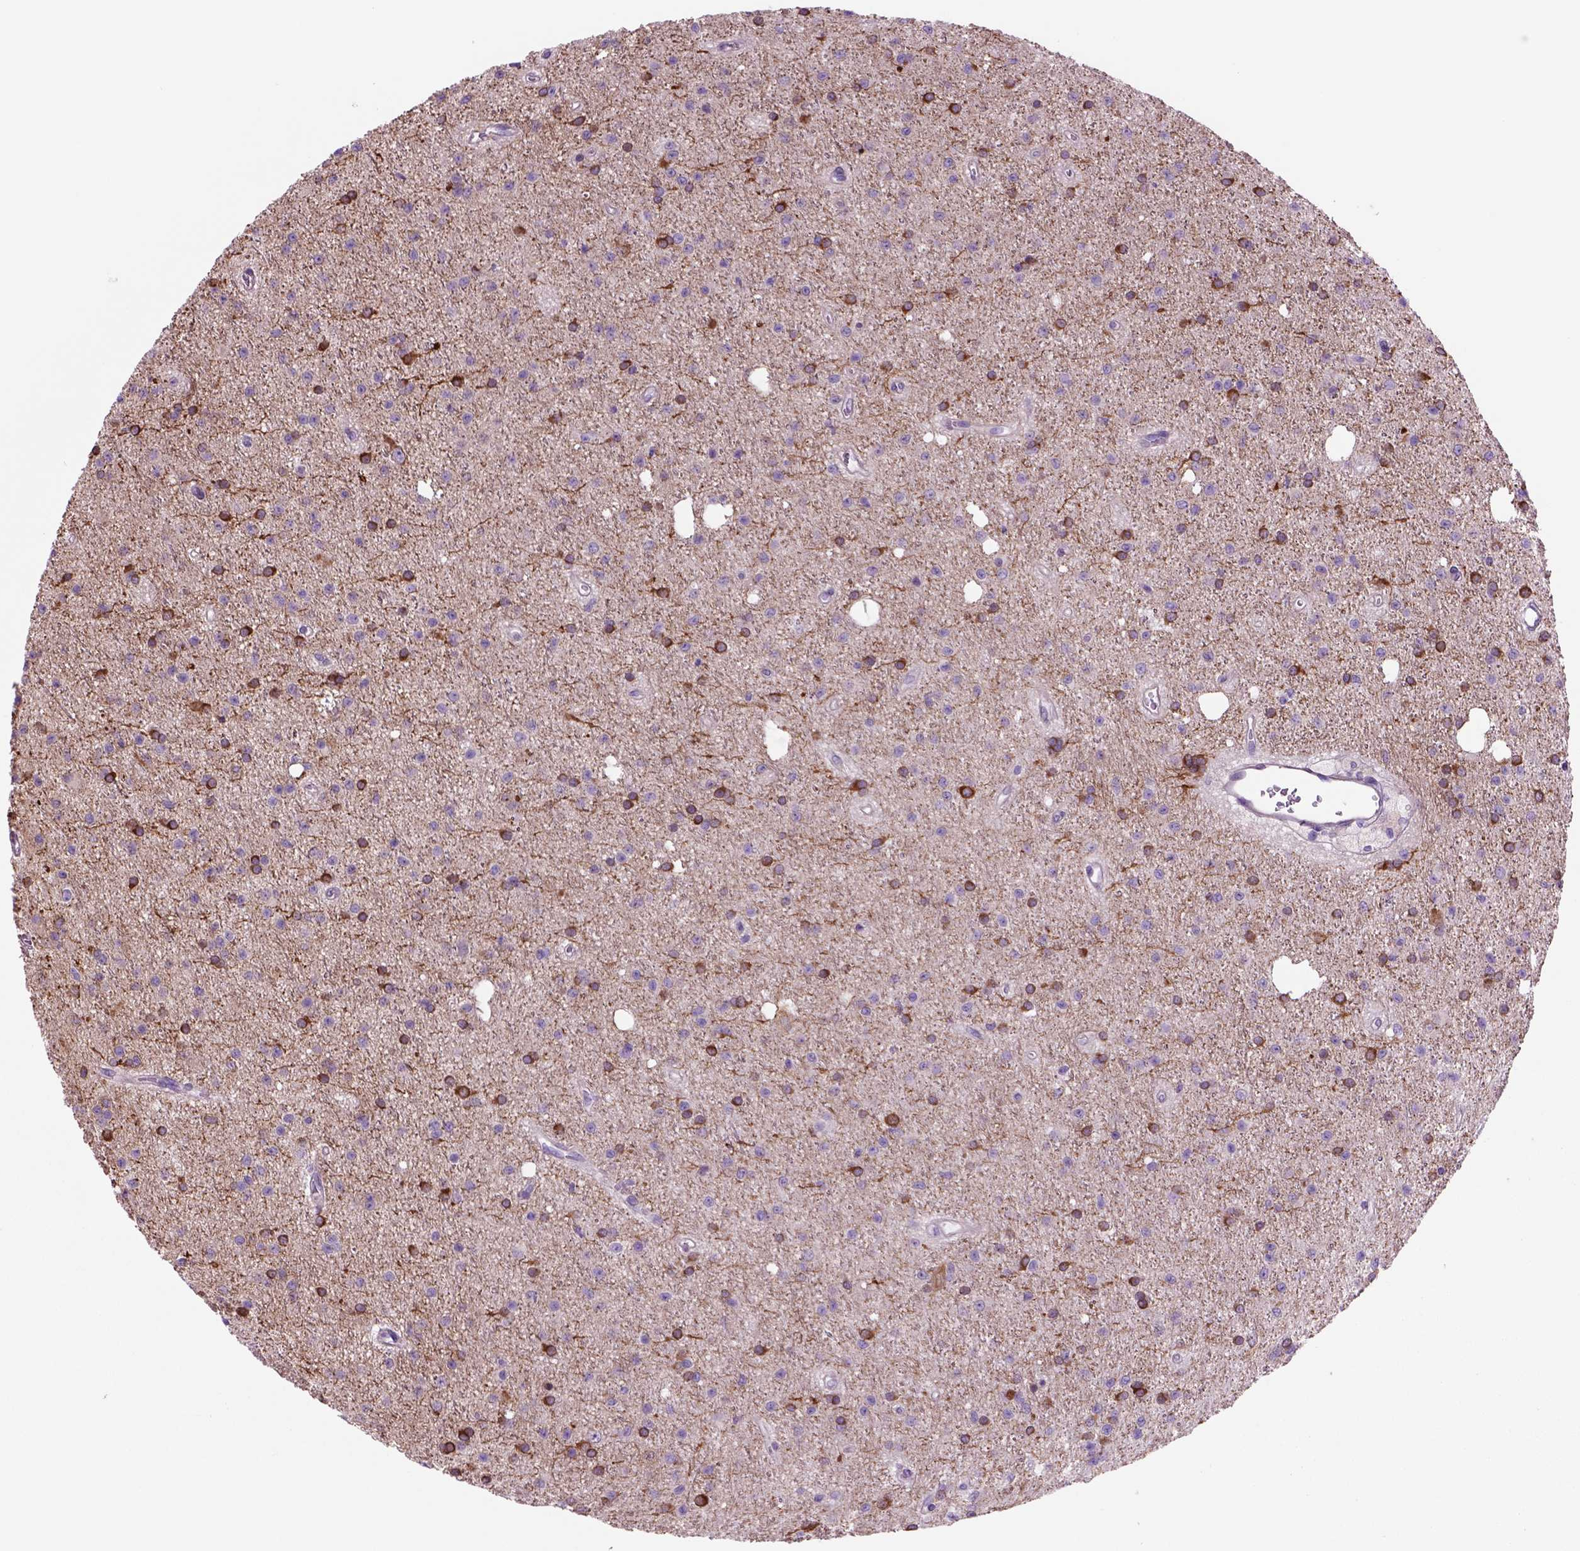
{"staining": {"intensity": "negative", "quantity": "none", "location": "none"}, "tissue": "glioma", "cell_type": "Tumor cells", "image_type": "cancer", "snomed": [{"axis": "morphology", "description": "Glioma, malignant, Low grade"}, {"axis": "topography", "description": "Brain"}], "caption": "Immunohistochemical staining of human glioma shows no significant expression in tumor cells.", "gene": "PIAS3", "patient": {"sex": "male", "age": 27}}